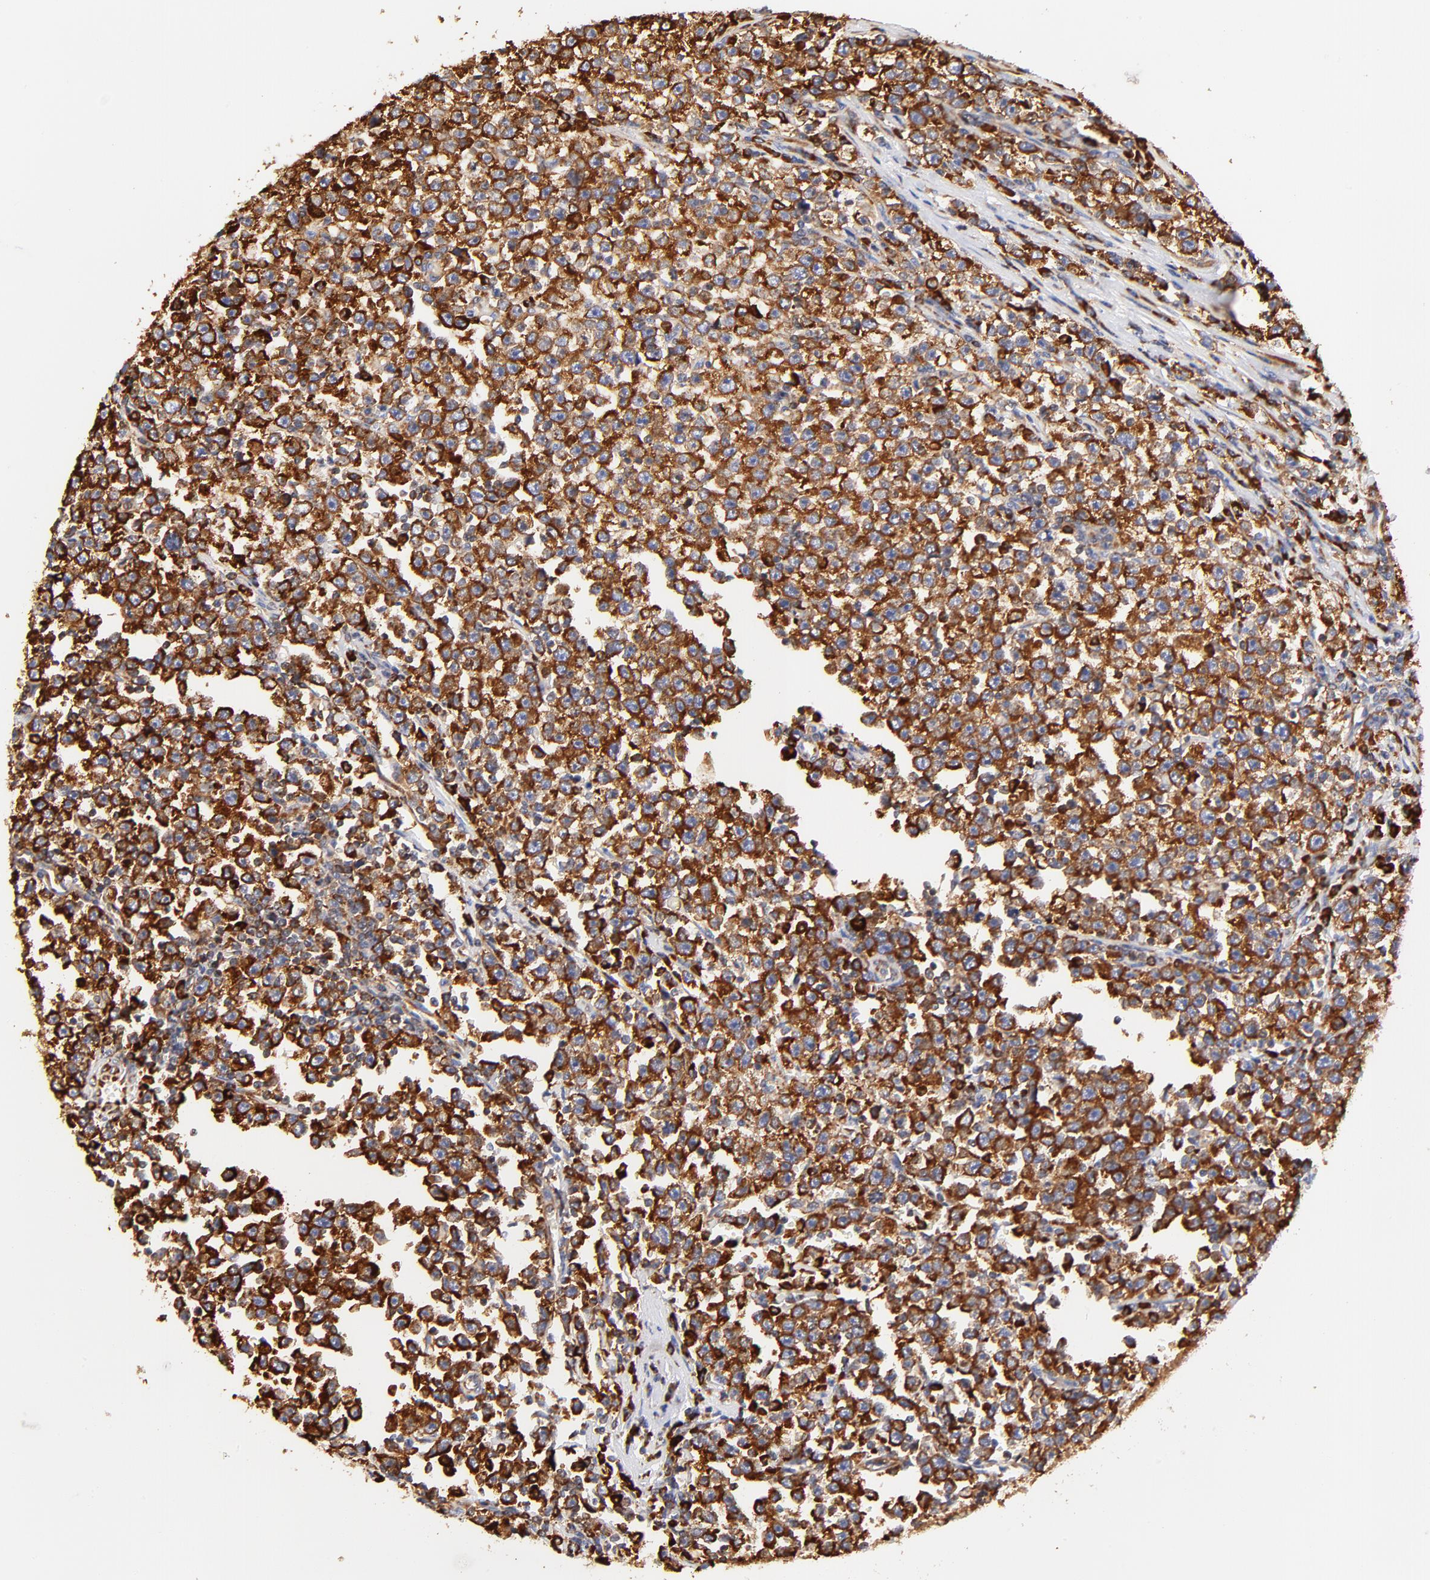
{"staining": {"intensity": "strong", "quantity": ">75%", "location": "cytoplasmic/membranous"}, "tissue": "testis cancer", "cell_type": "Tumor cells", "image_type": "cancer", "snomed": [{"axis": "morphology", "description": "Seminoma, NOS"}, {"axis": "topography", "description": "Testis"}], "caption": "A high-resolution micrograph shows immunohistochemistry (IHC) staining of testis cancer, which shows strong cytoplasmic/membranous staining in about >75% of tumor cells.", "gene": "RPL27", "patient": {"sex": "male", "age": 43}}